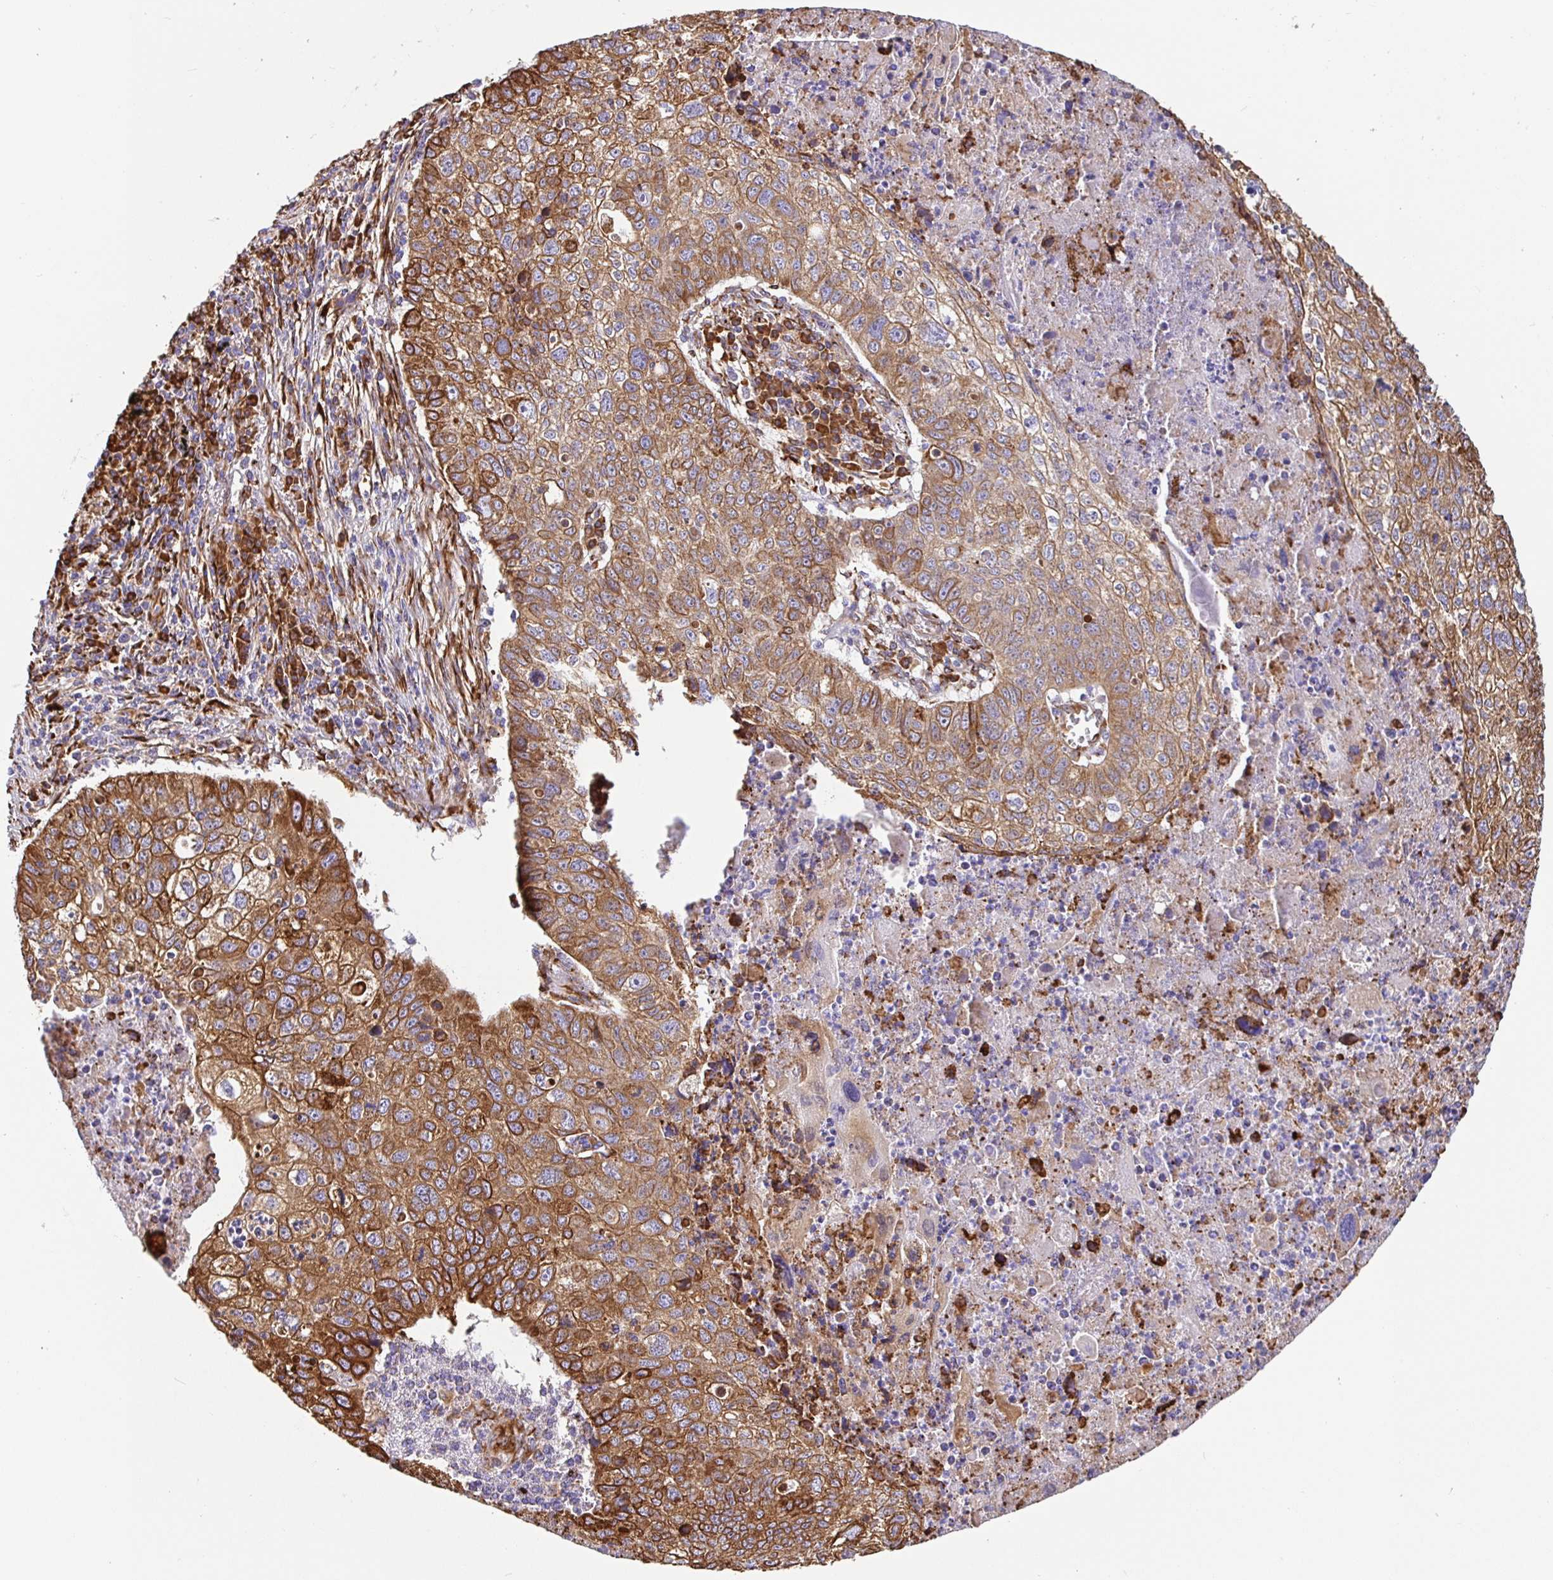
{"staining": {"intensity": "moderate", "quantity": ">75%", "location": "cytoplasmic/membranous"}, "tissue": "lung cancer", "cell_type": "Tumor cells", "image_type": "cancer", "snomed": [{"axis": "morphology", "description": "Normal morphology"}, {"axis": "morphology", "description": "Aneuploidy"}, {"axis": "morphology", "description": "Squamous cell carcinoma, NOS"}, {"axis": "topography", "description": "Lymph node"}, {"axis": "topography", "description": "Lung"}], "caption": "The image displays immunohistochemical staining of lung cancer (aneuploidy). There is moderate cytoplasmic/membranous staining is seen in approximately >75% of tumor cells. (DAB (3,3'-diaminobenzidine) IHC with brightfield microscopy, high magnification).", "gene": "MAOA", "patient": {"sex": "female", "age": 76}}